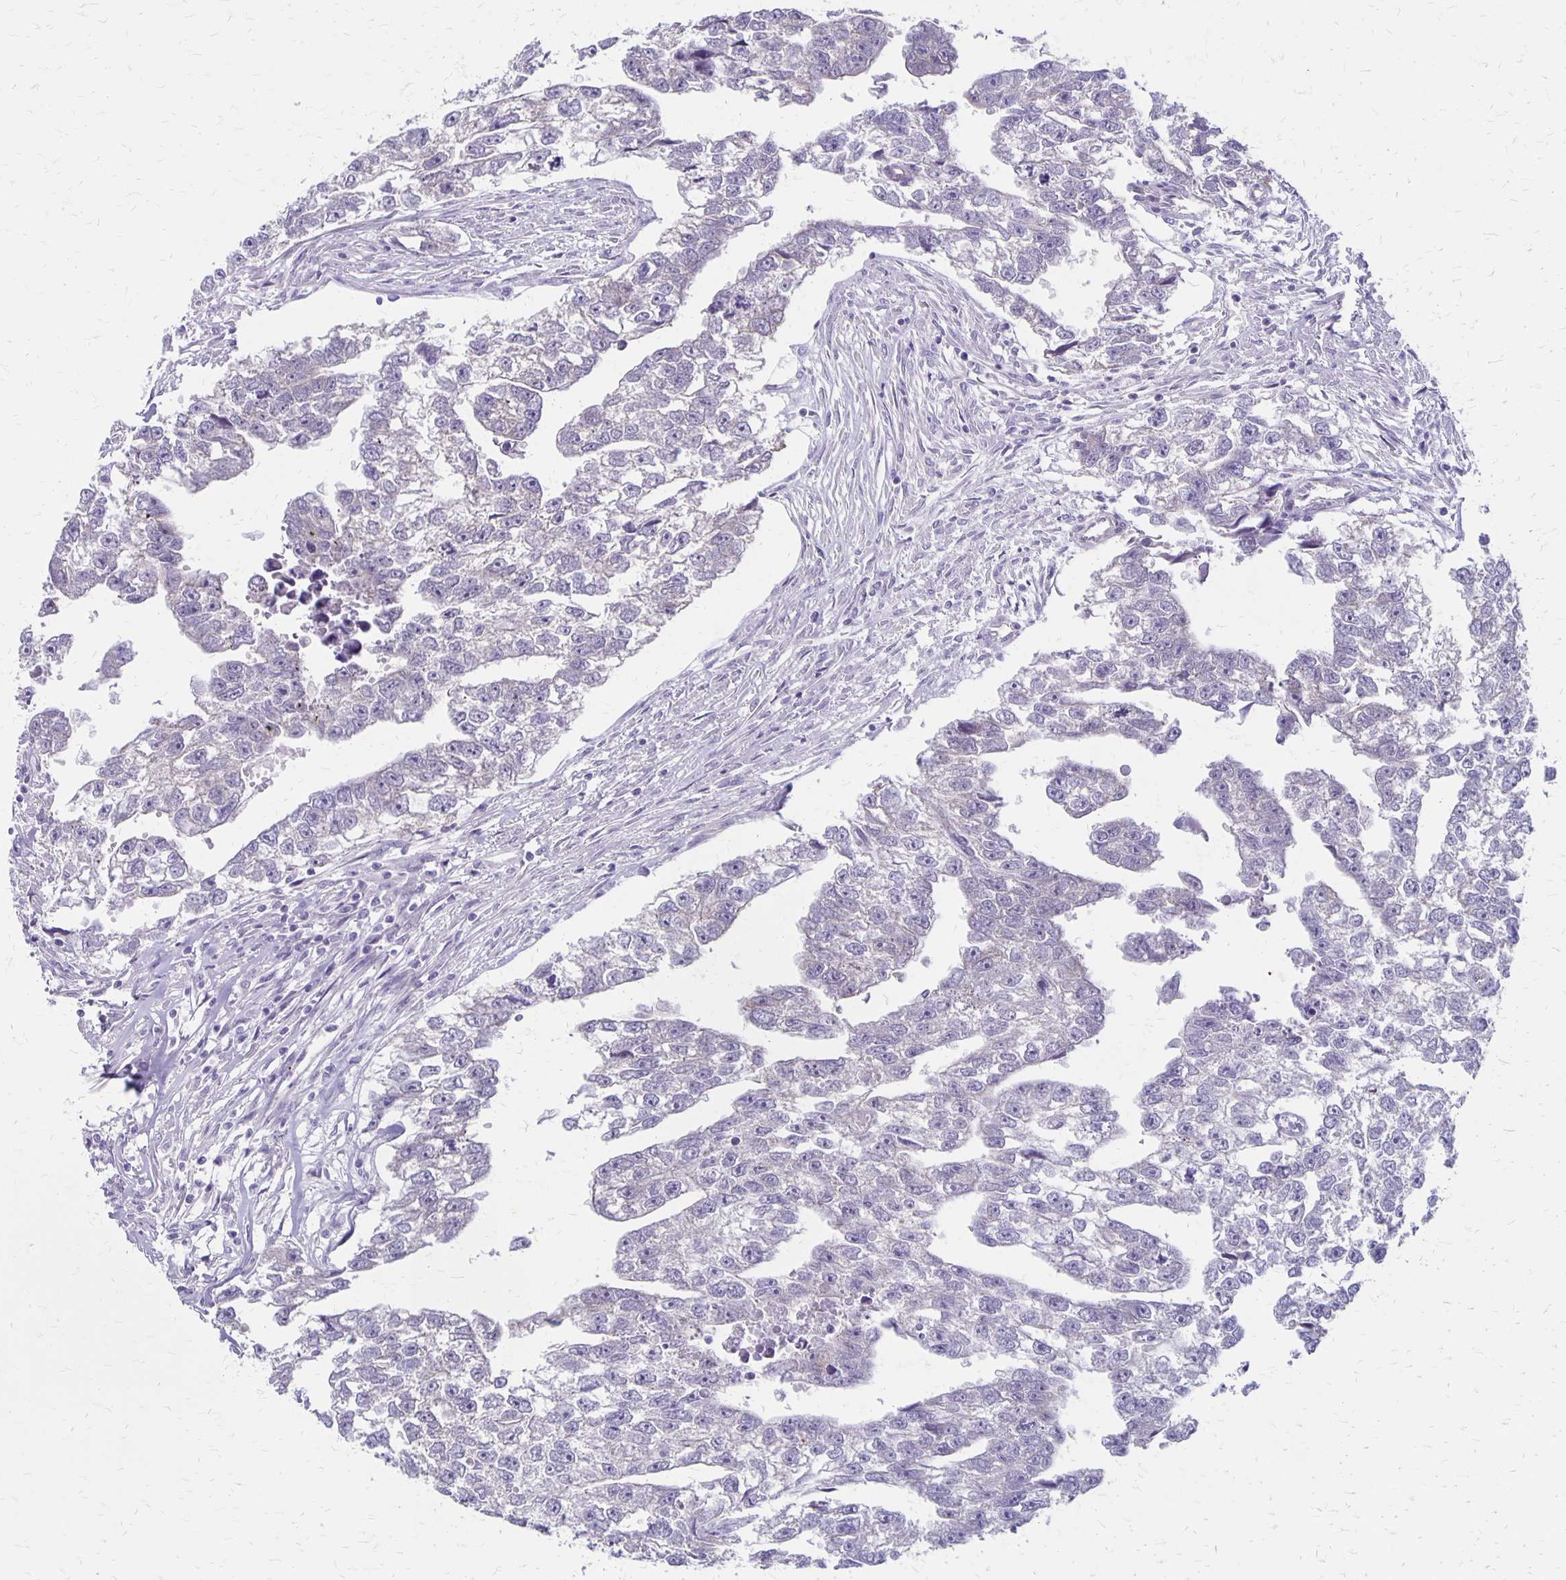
{"staining": {"intensity": "negative", "quantity": "none", "location": "none"}, "tissue": "testis cancer", "cell_type": "Tumor cells", "image_type": "cancer", "snomed": [{"axis": "morphology", "description": "Carcinoma, Embryonal, NOS"}, {"axis": "morphology", "description": "Teratoma, malignant, NOS"}, {"axis": "topography", "description": "Testis"}], "caption": "Immunohistochemistry (IHC) image of neoplastic tissue: human testis cancer stained with DAB demonstrates no significant protein staining in tumor cells.", "gene": "HOMER1", "patient": {"sex": "male", "age": 44}}